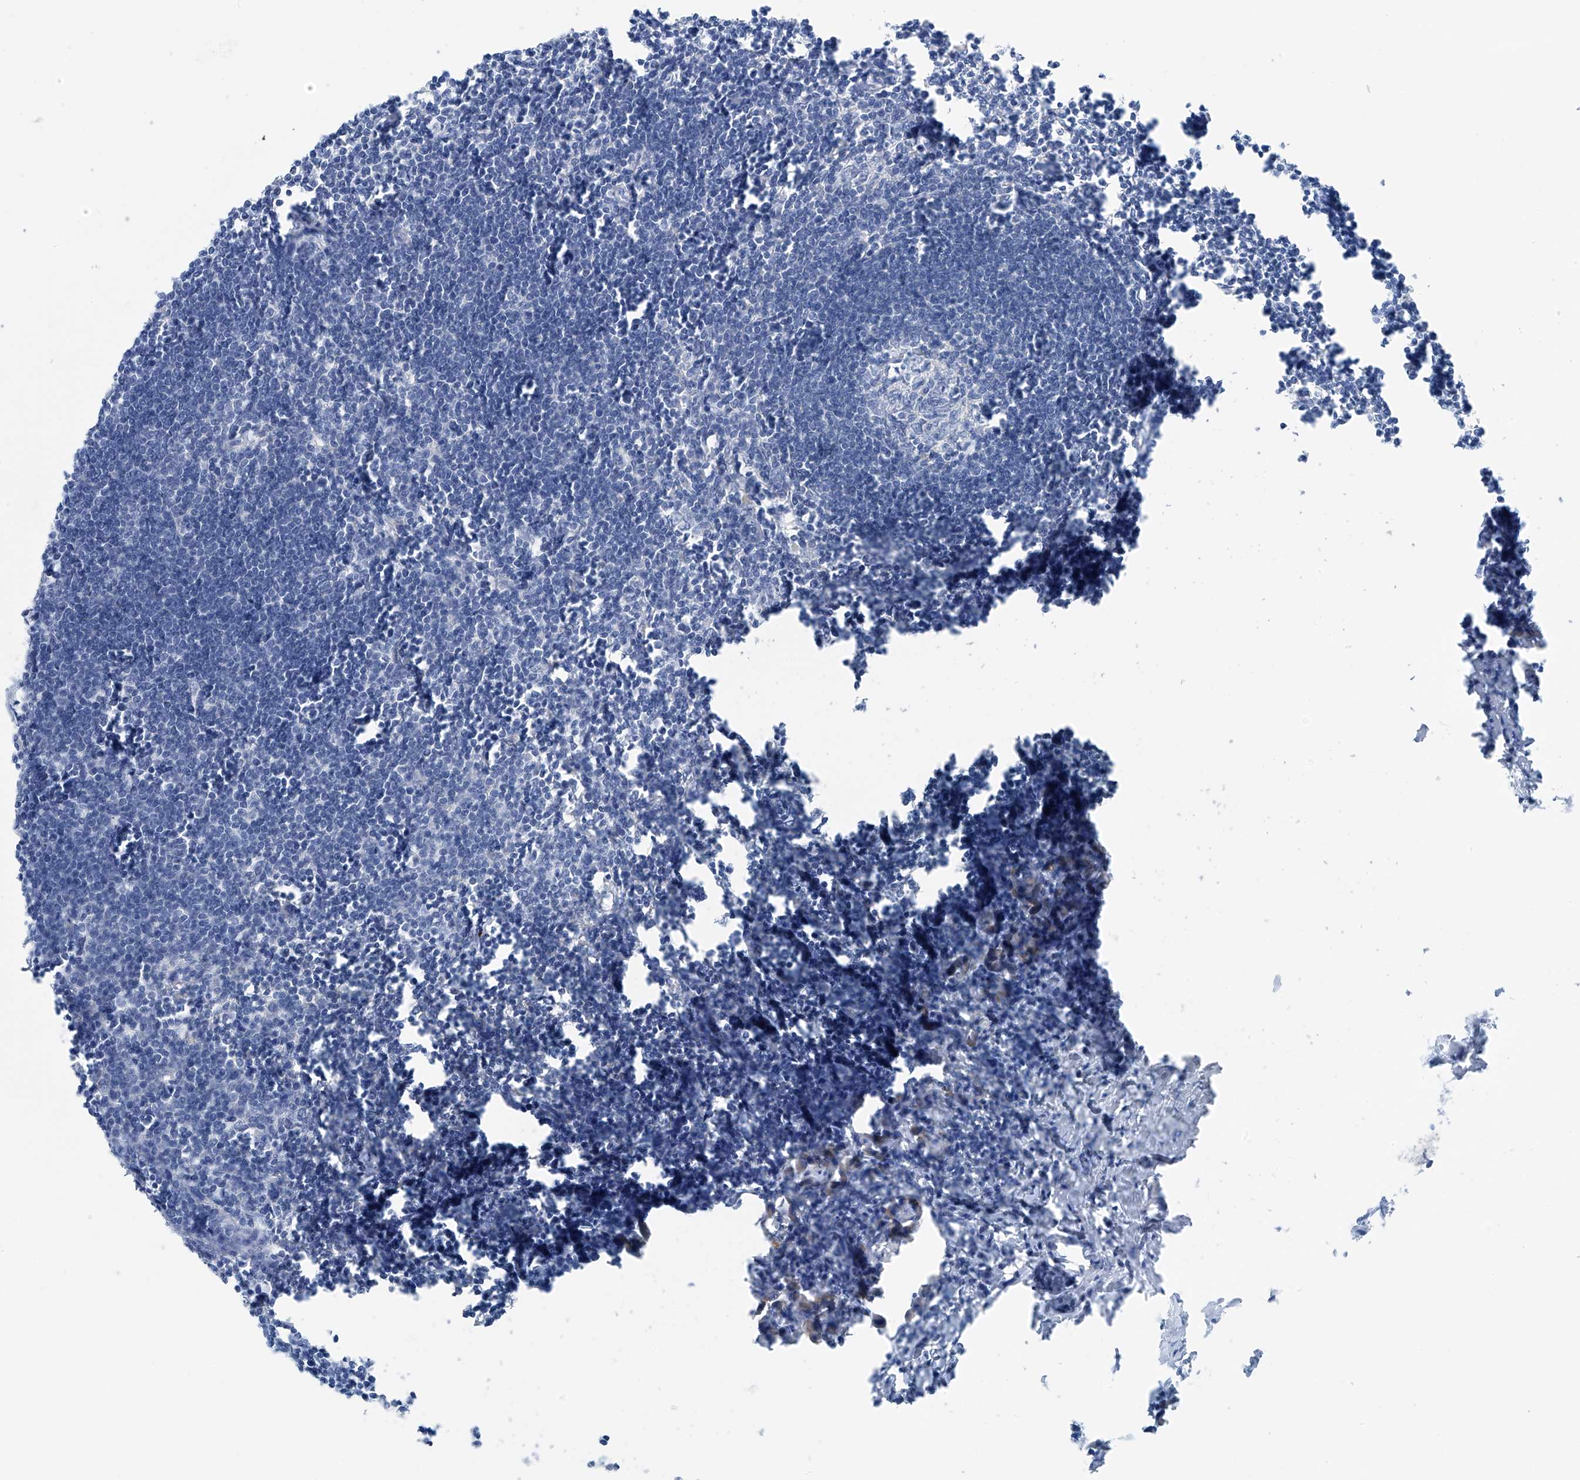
{"staining": {"intensity": "negative", "quantity": "none", "location": "none"}, "tissue": "lymph node", "cell_type": "Germinal center cells", "image_type": "normal", "snomed": [{"axis": "morphology", "description": "Normal tissue, NOS"}, {"axis": "morphology", "description": "Malignant melanoma, Metastatic site"}, {"axis": "topography", "description": "Lymph node"}], "caption": "This histopathology image is of benign lymph node stained with IHC to label a protein in brown with the nuclei are counter-stained blue. There is no expression in germinal center cells.", "gene": "RCN2", "patient": {"sex": "male", "age": 41}}